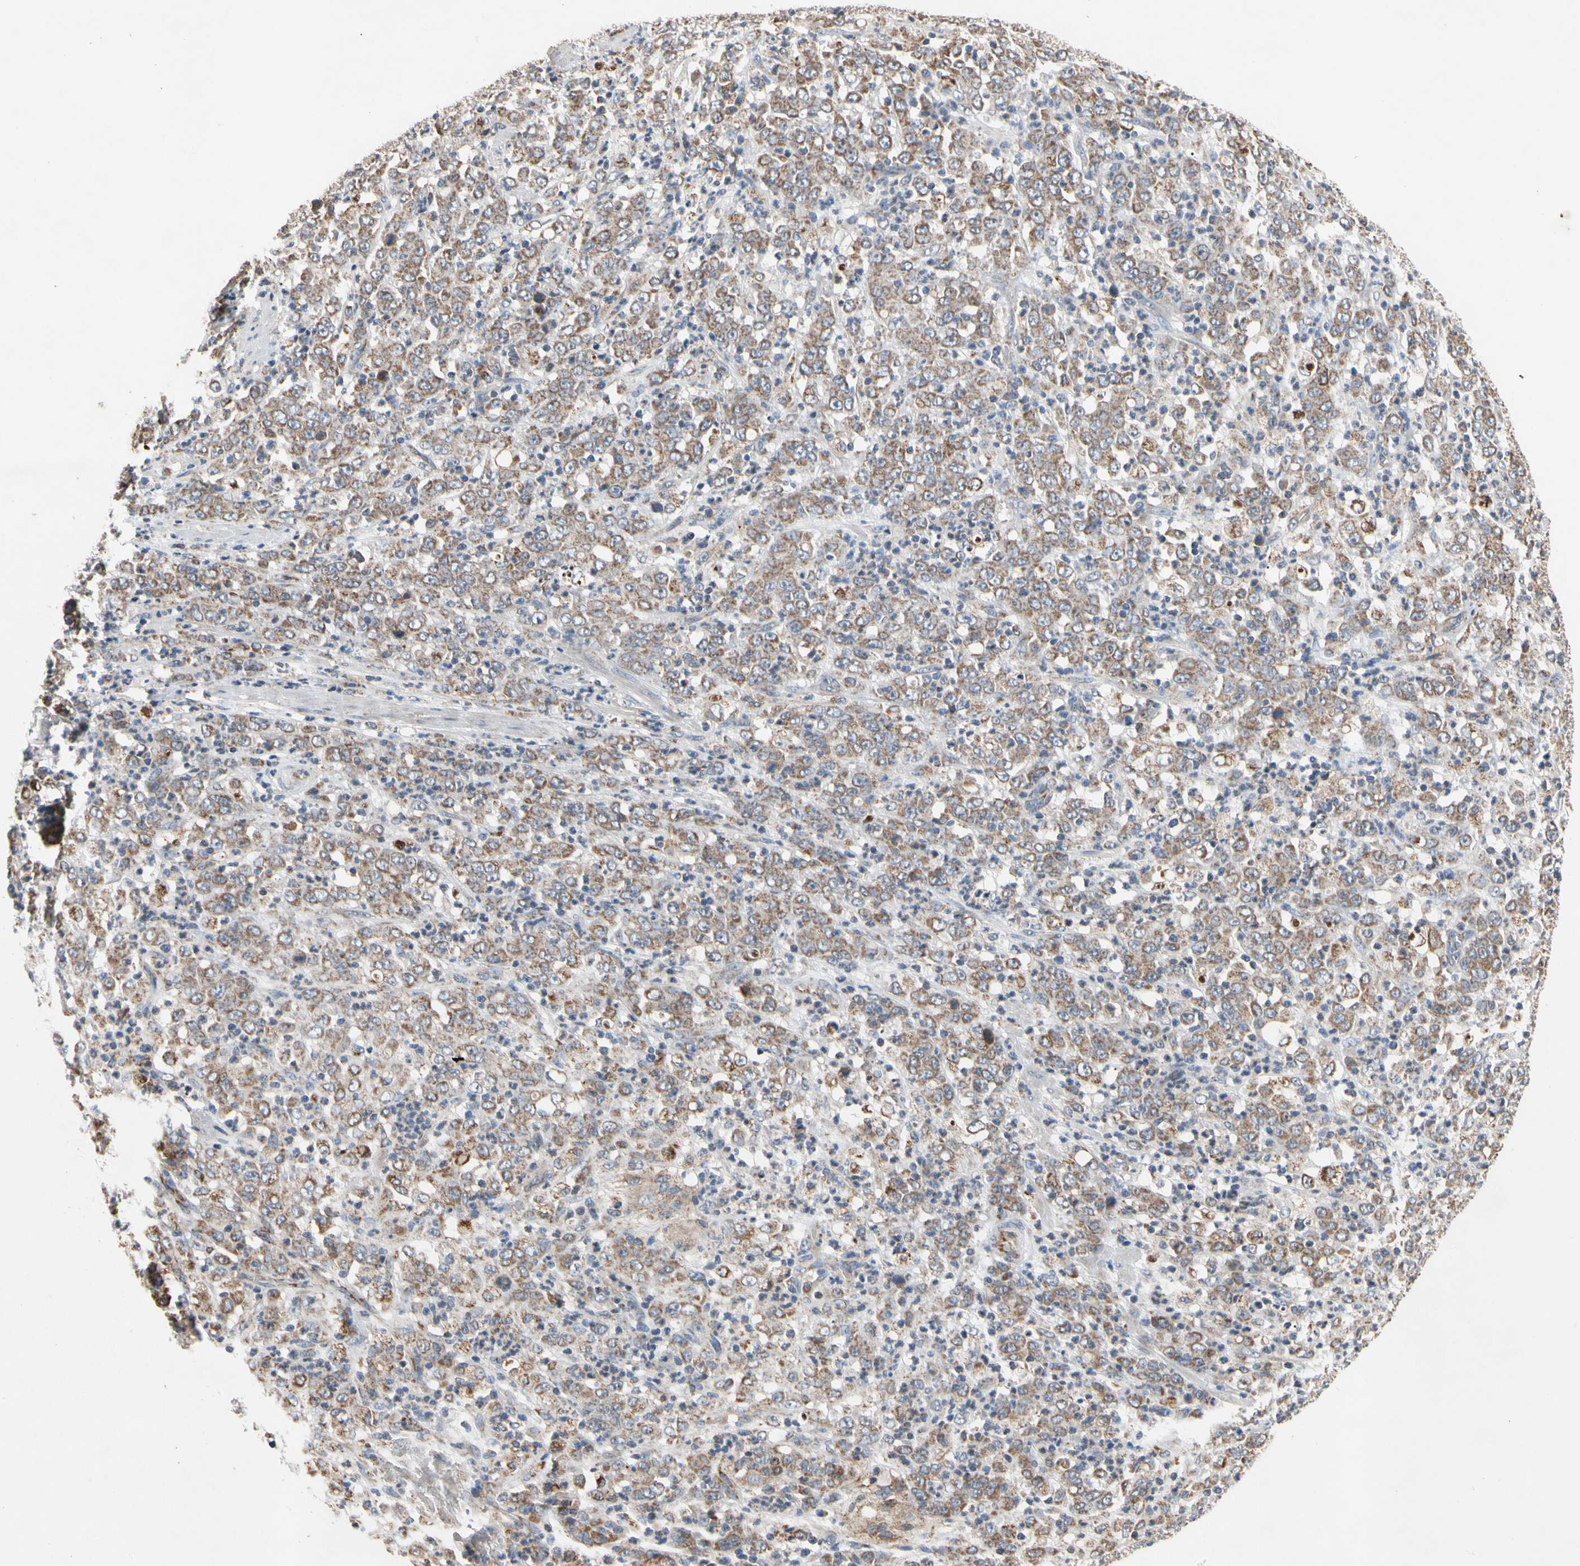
{"staining": {"intensity": "moderate", "quantity": ">75%", "location": "cytoplasmic/membranous"}, "tissue": "stomach cancer", "cell_type": "Tumor cells", "image_type": "cancer", "snomed": [{"axis": "morphology", "description": "Adenocarcinoma, NOS"}, {"axis": "topography", "description": "Stomach, lower"}], "caption": "Immunohistochemical staining of human stomach cancer (adenocarcinoma) reveals medium levels of moderate cytoplasmic/membranous protein positivity in about >75% of tumor cells. The protein is shown in brown color, while the nuclei are stained blue.", "gene": "GPD2", "patient": {"sex": "female", "age": 71}}